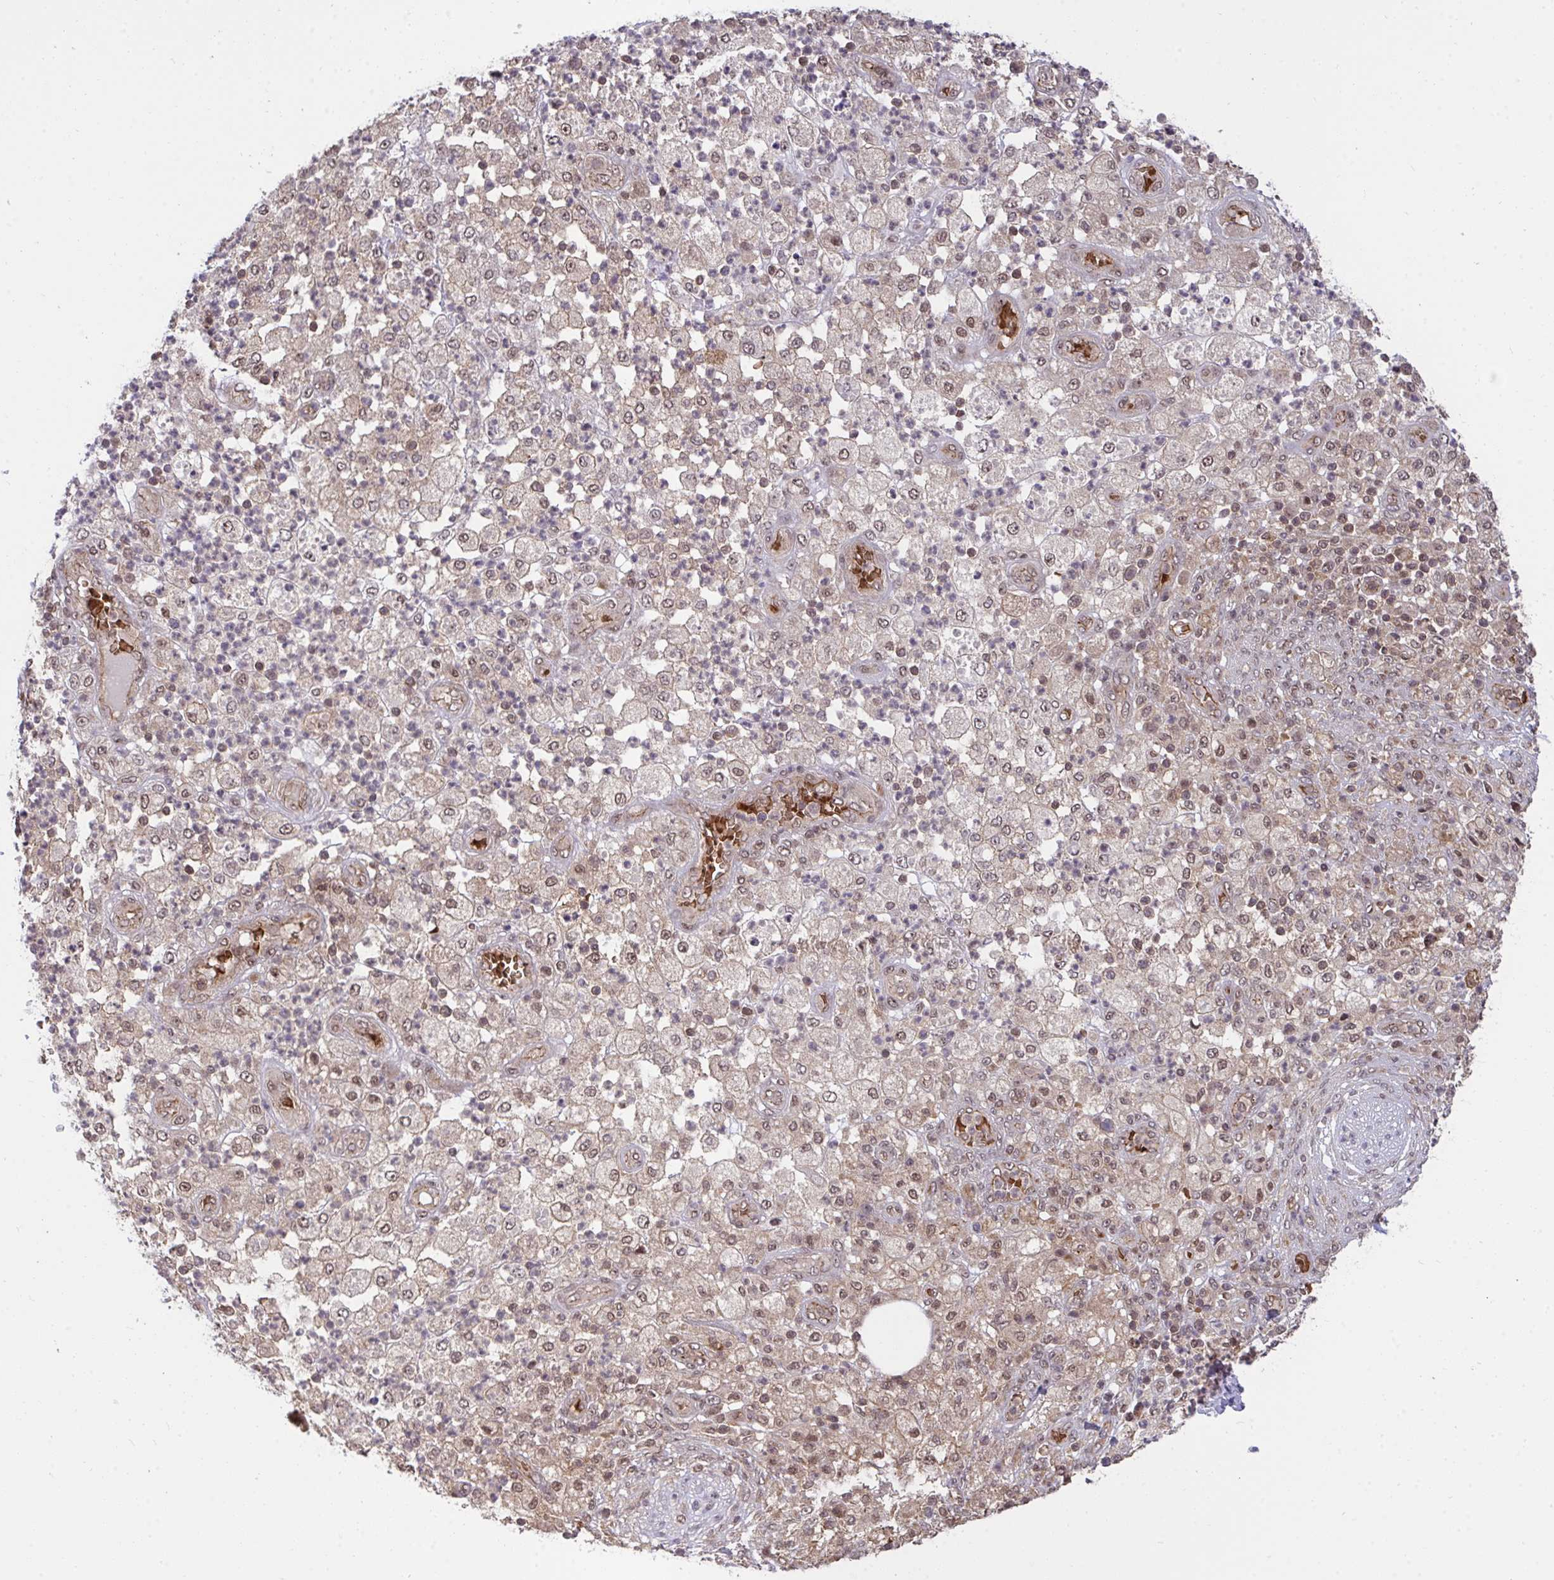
{"staining": {"intensity": "moderate", "quantity": ">75%", "location": "nuclear"}, "tissue": "pancreatic cancer", "cell_type": "Tumor cells", "image_type": "cancer", "snomed": [{"axis": "morphology", "description": "Adenocarcinoma, NOS"}, {"axis": "topography", "description": "Pancreas"}], "caption": "Tumor cells demonstrate medium levels of moderate nuclear positivity in about >75% of cells in human pancreatic adenocarcinoma.", "gene": "PPP1CA", "patient": {"sex": "female", "age": 72}}